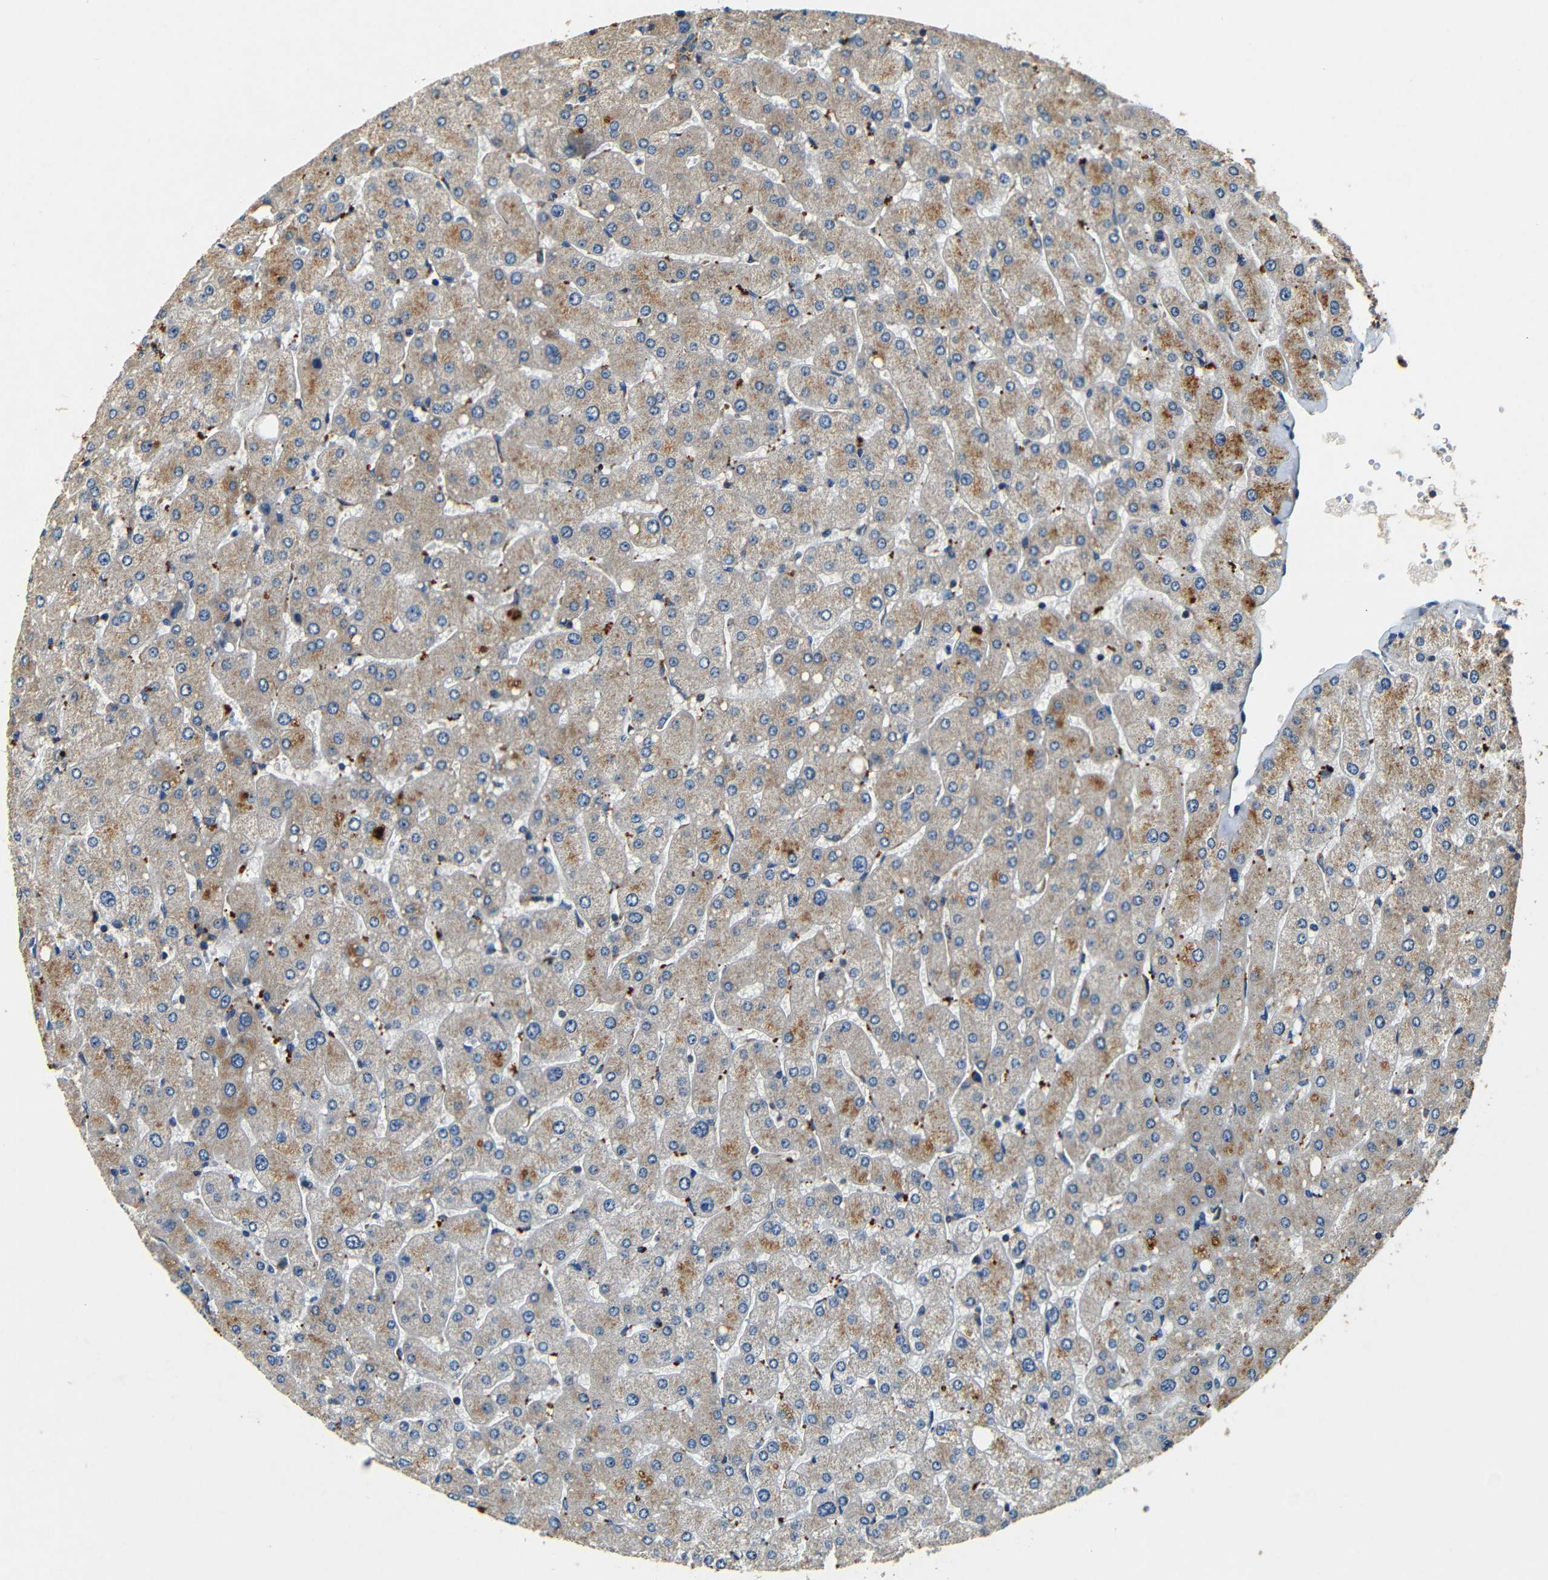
{"staining": {"intensity": "negative", "quantity": "none", "location": "none"}, "tissue": "liver", "cell_type": "Cholangiocytes", "image_type": "normal", "snomed": [{"axis": "morphology", "description": "Normal tissue, NOS"}, {"axis": "topography", "description": "Liver"}], "caption": "Immunohistochemistry (IHC) photomicrograph of normal human liver stained for a protein (brown), which demonstrates no positivity in cholangiocytes.", "gene": "MTX1", "patient": {"sex": "male", "age": 55}}